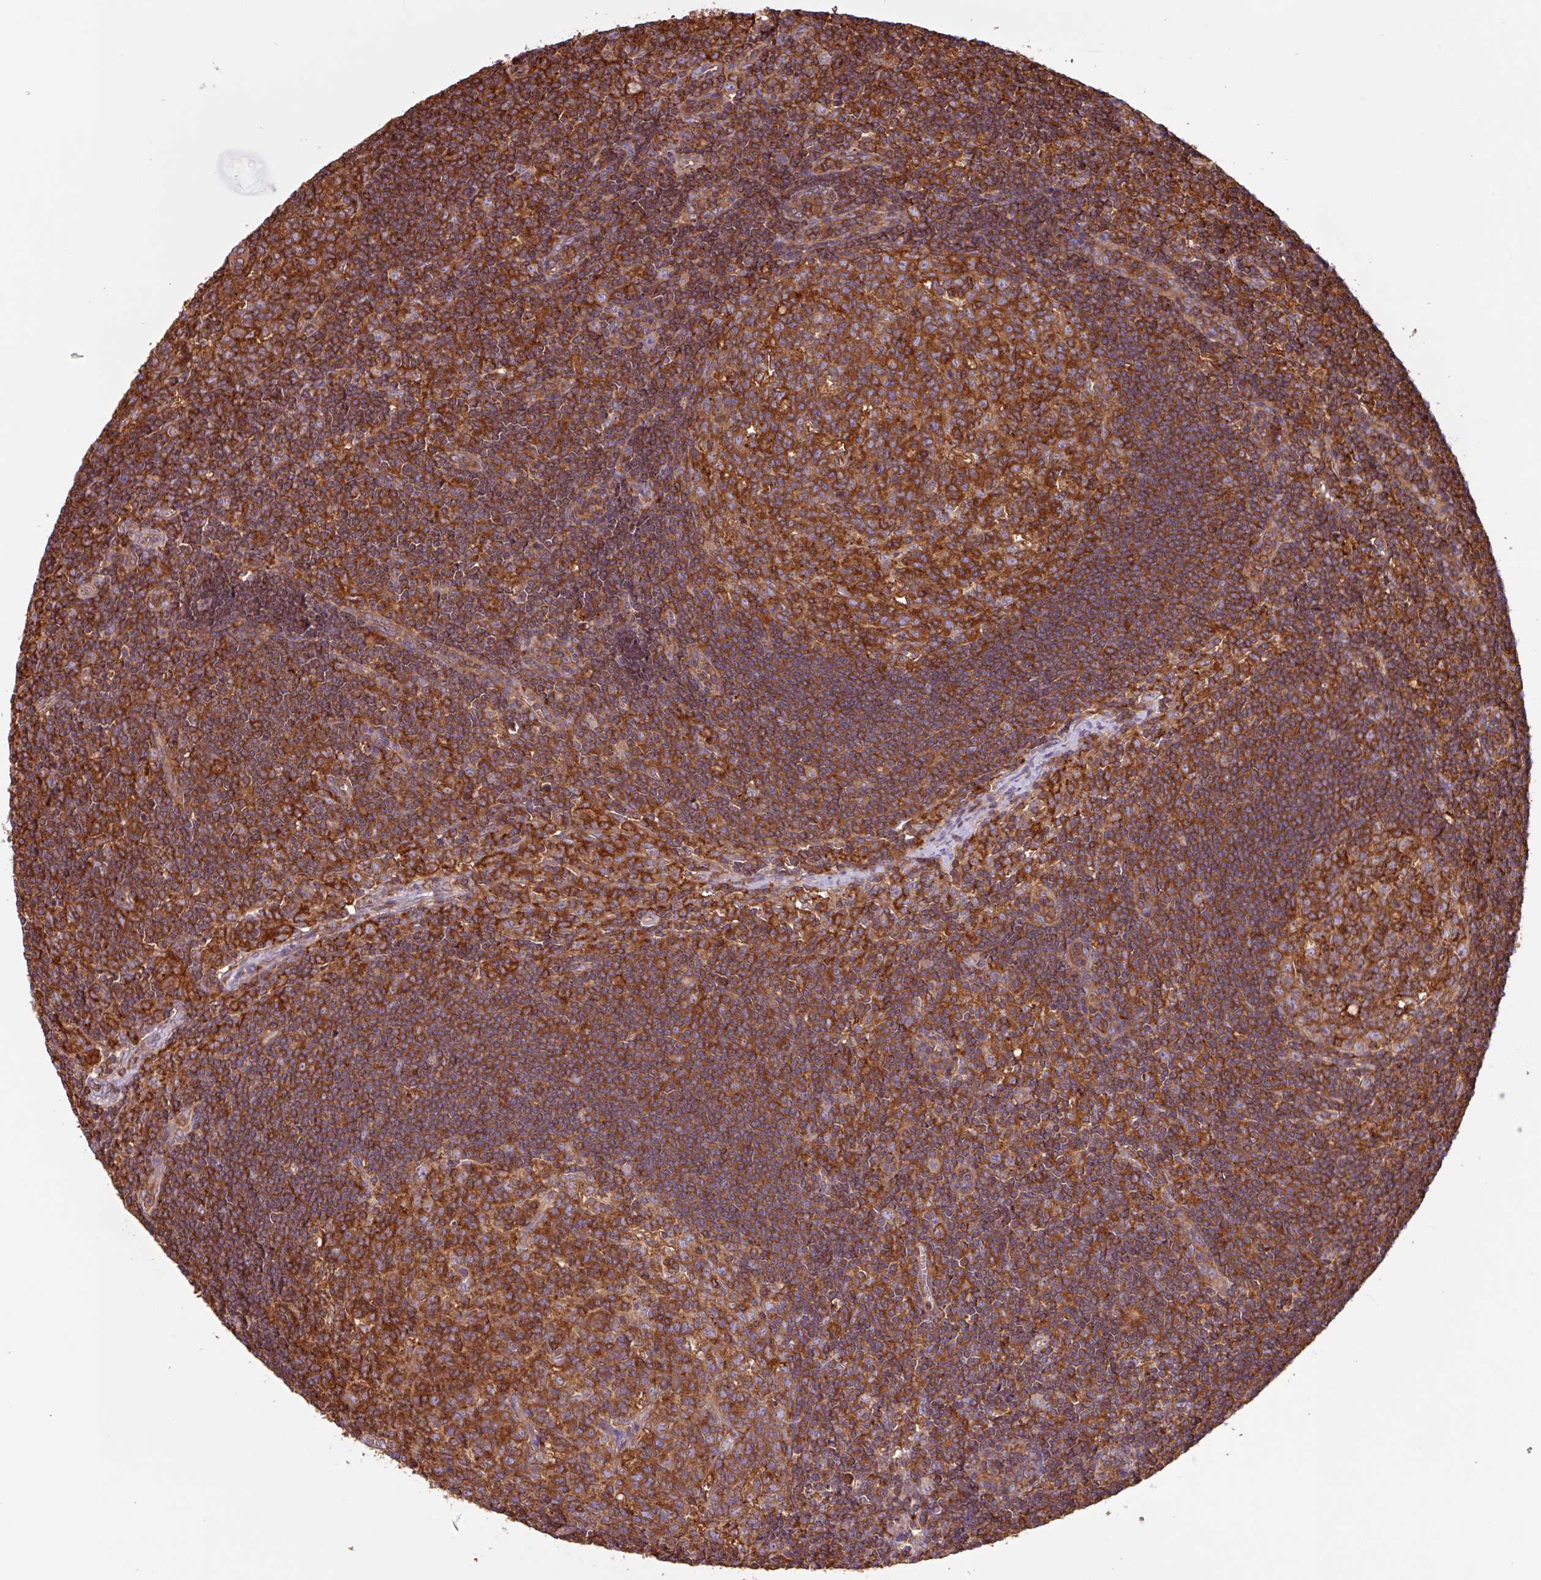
{"staining": {"intensity": "strong", "quantity": ">75%", "location": "cytoplasmic/membranous"}, "tissue": "lymph node", "cell_type": "Germinal center cells", "image_type": "normal", "snomed": [{"axis": "morphology", "description": "Normal tissue, NOS"}, {"axis": "topography", "description": "Lymph node"}], "caption": "Lymph node stained with a brown dye displays strong cytoplasmic/membranous positive expression in approximately >75% of germinal center cells.", "gene": "ACTR3B", "patient": {"sex": "female", "age": 29}}